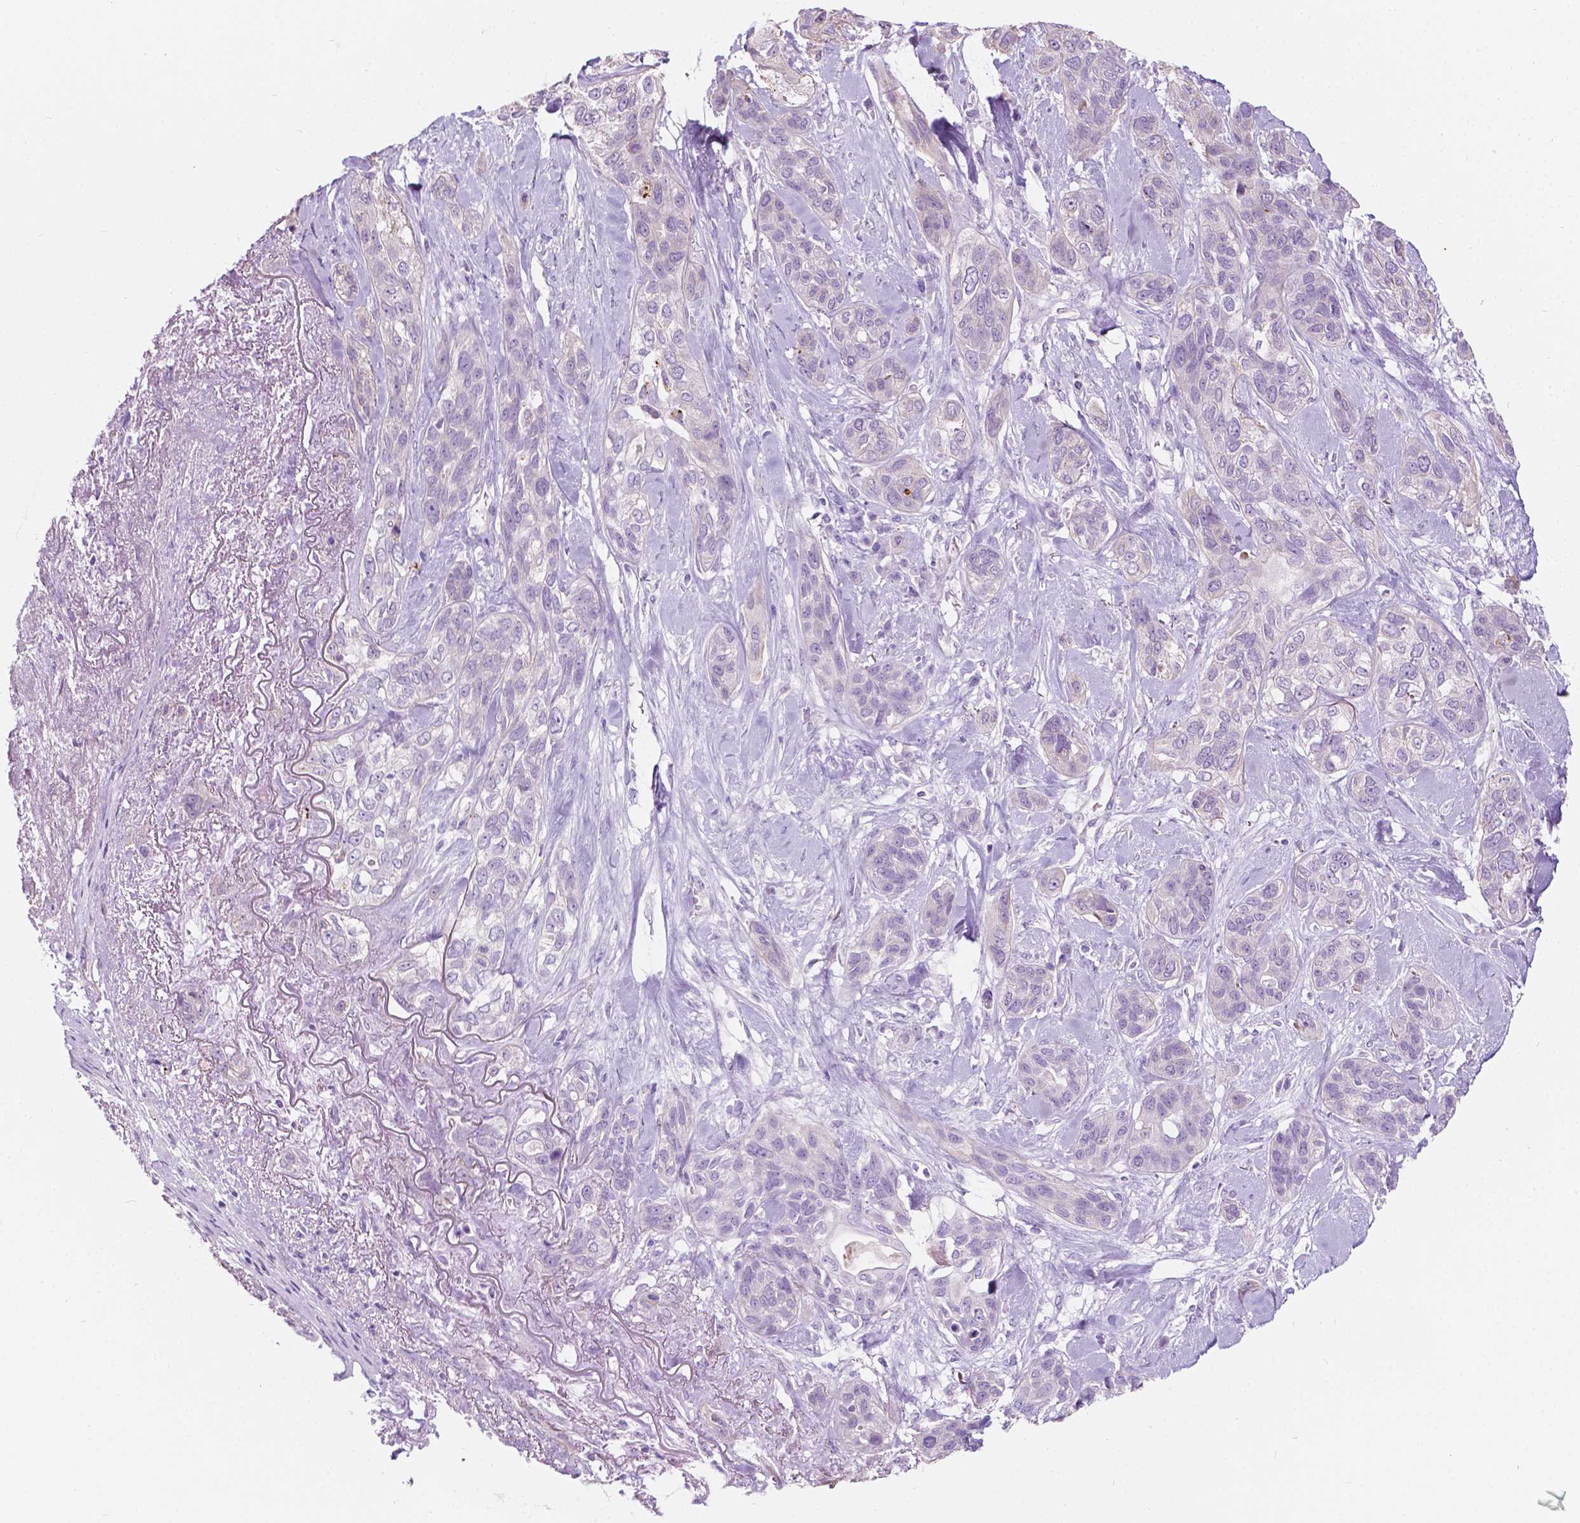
{"staining": {"intensity": "negative", "quantity": "none", "location": "none"}, "tissue": "lung cancer", "cell_type": "Tumor cells", "image_type": "cancer", "snomed": [{"axis": "morphology", "description": "Squamous cell carcinoma, NOS"}, {"axis": "topography", "description": "Lung"}], "caption": "Tumor cells show no significant expression in lung cancer (squamous cell carcinoma).", "gene": "NOS1AP", "patient": {"sex": "female", "age": 70}}